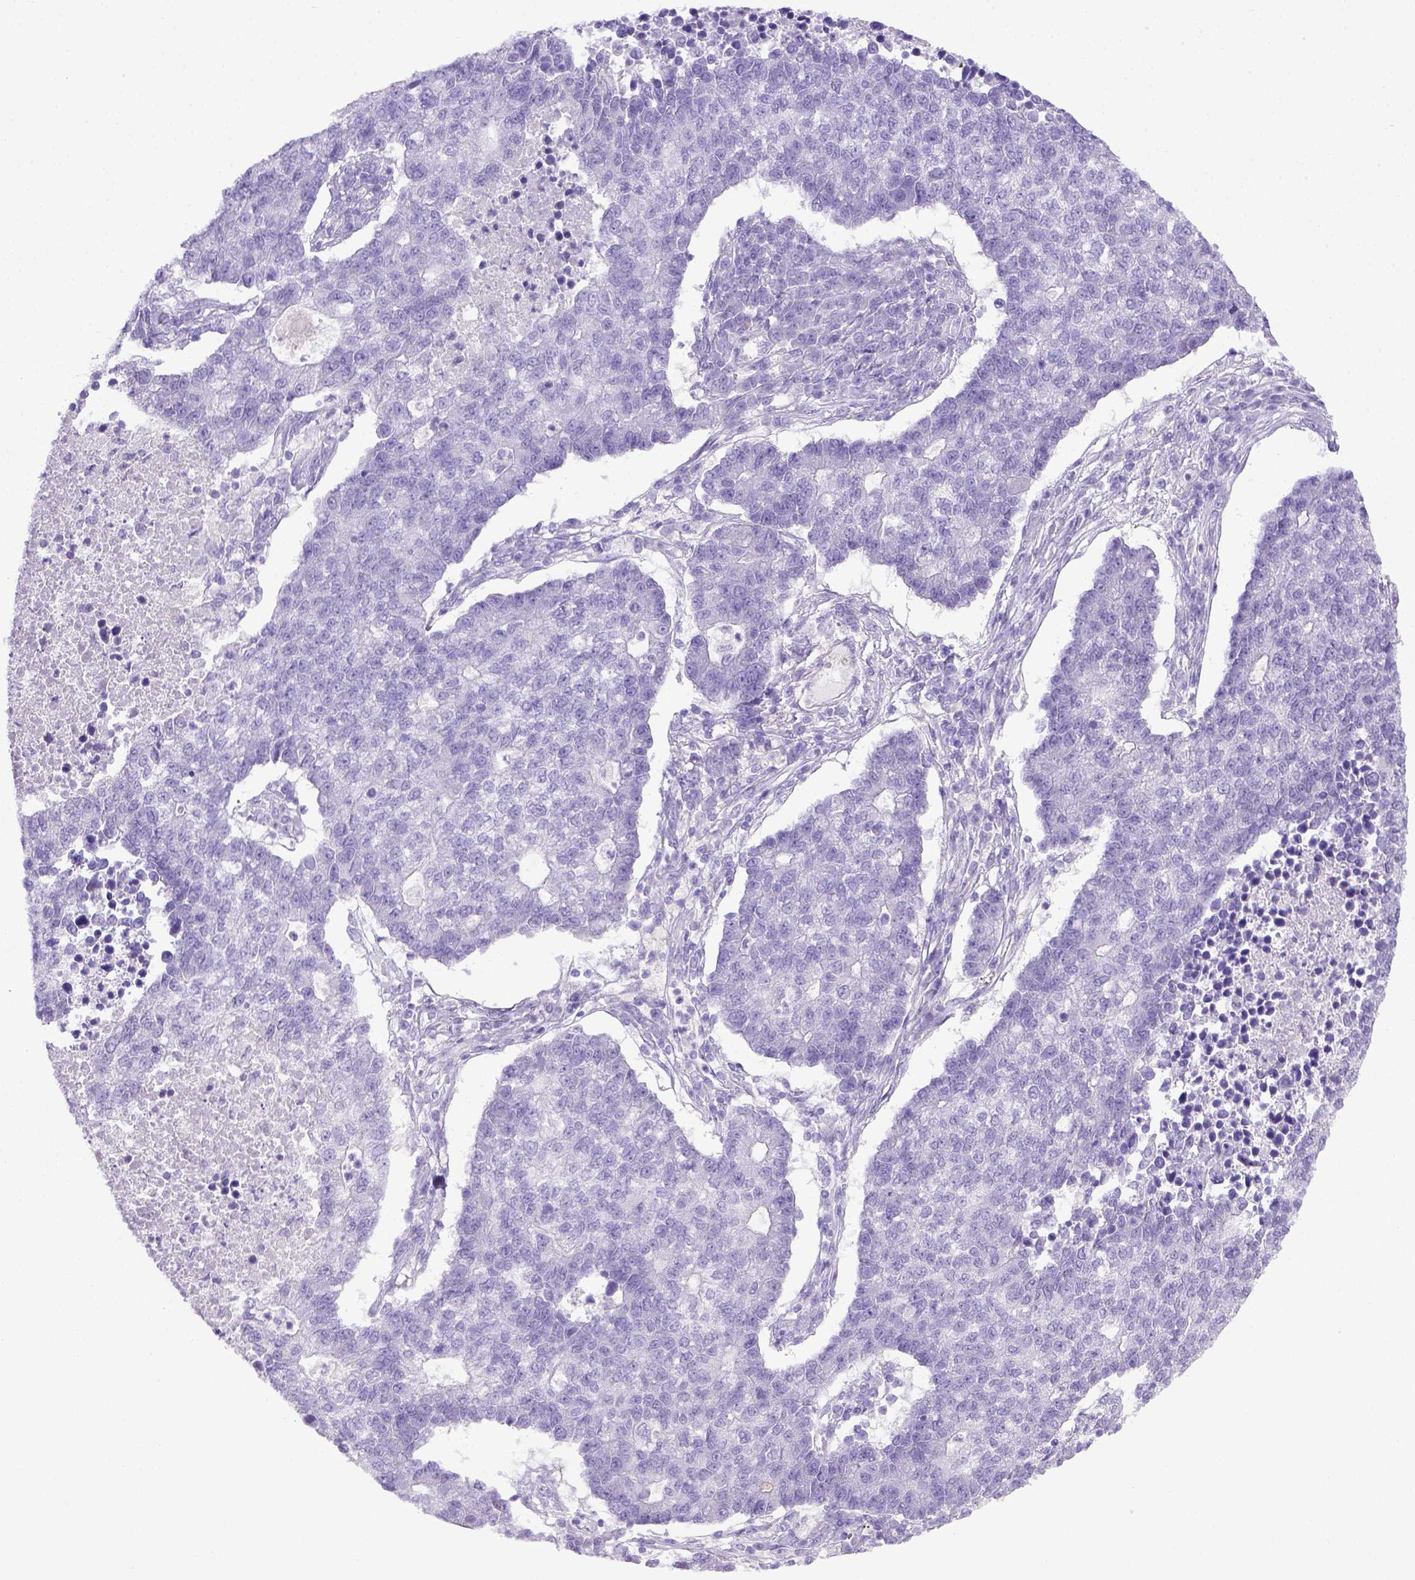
{"staining": {"intensity": "negative", "quantity": "none", "location": "none"}, "tissue": "lung cancer", "cell_type": "Tumor cells", "image_type": "cancer", "snomed": [{"axis": "morphology", "description": "Adenocarcinoma, NOS"}, {"axis": "topography", "description": "Lung"}], "caption": "Lung cancer was stained to show a protein in brown. There is no significant positivity in tumor cells.", "gene": "ITIH4", "patient": {"sex": "male", "age": 57}}